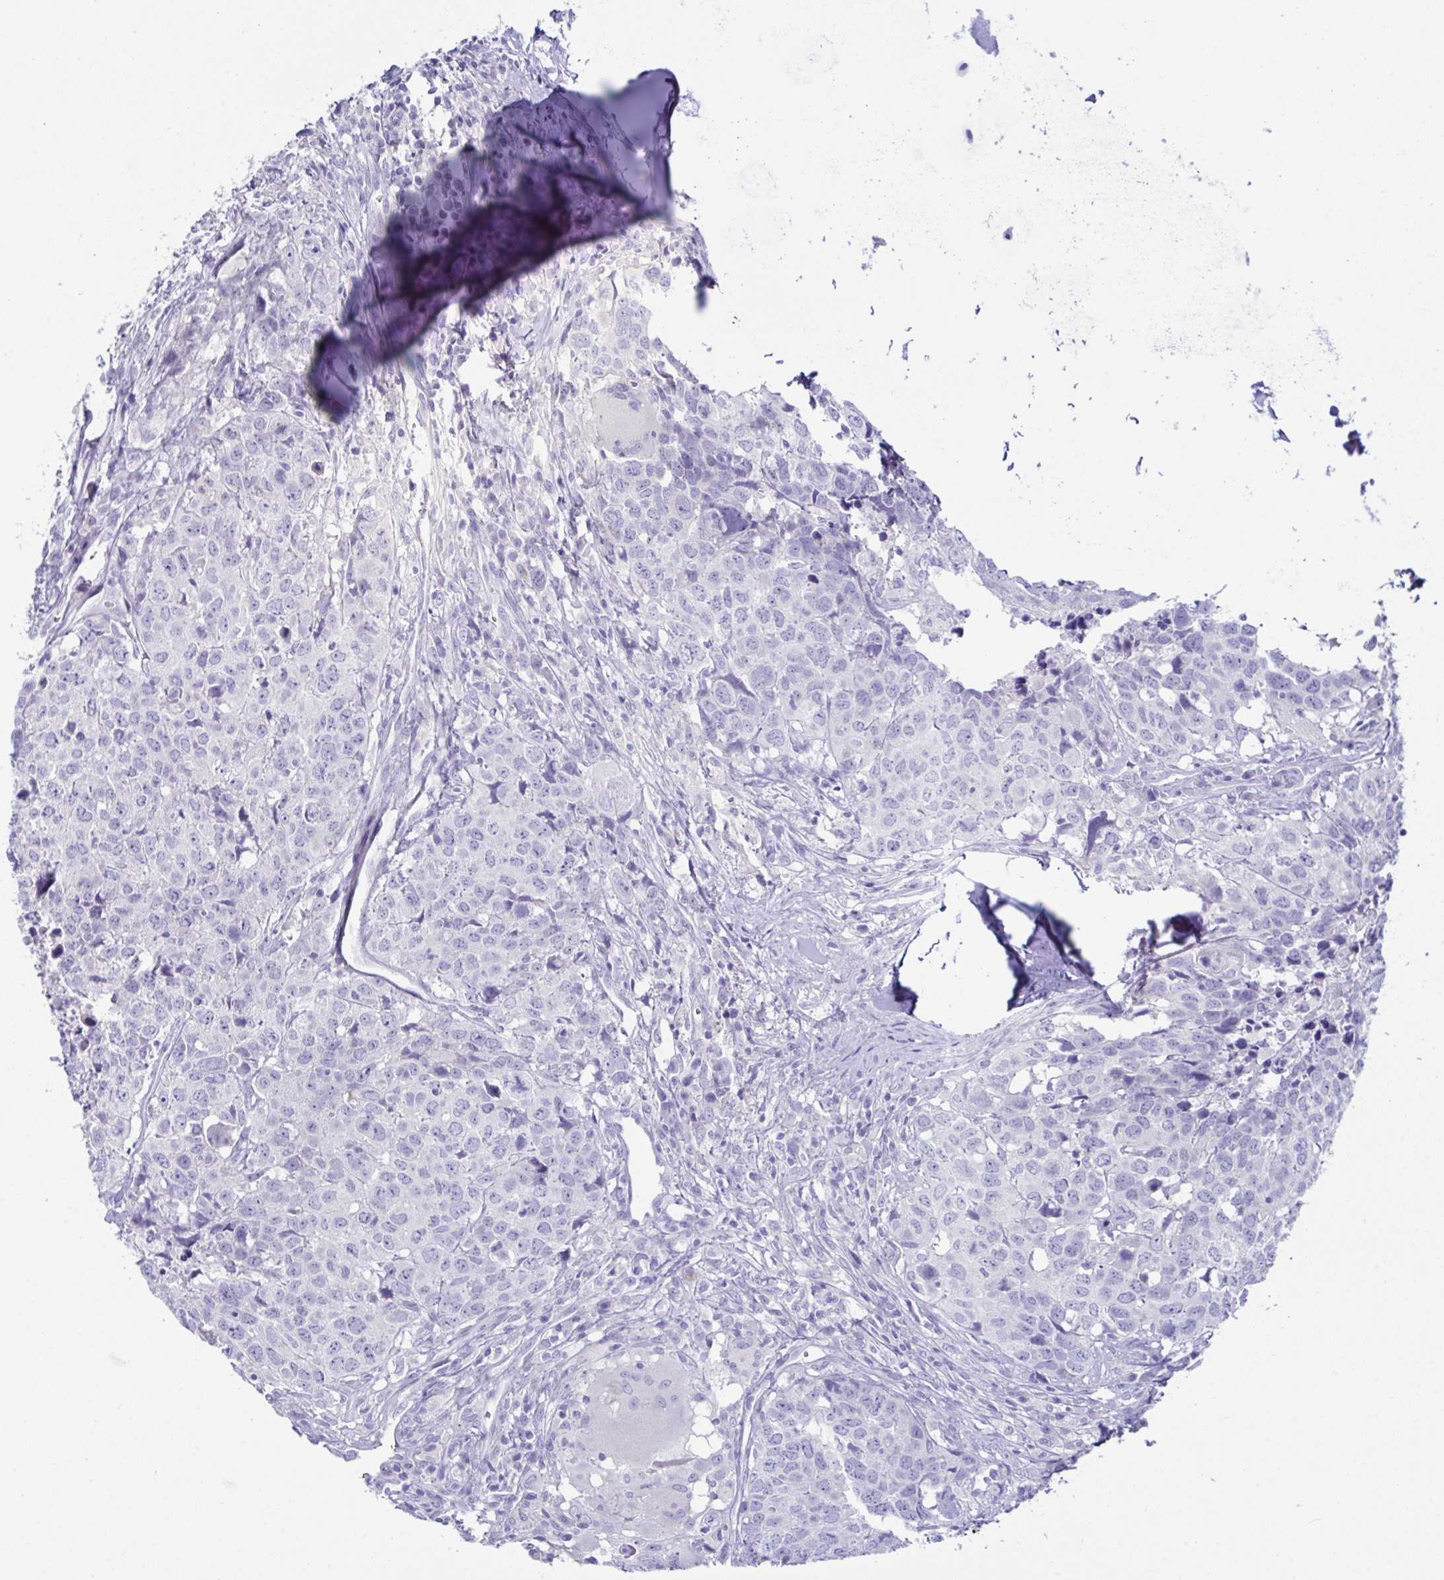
{"staining": {"intensity": "negative", "quantity": "none", "location": "none"}, "tissue": "head and neck cancer", "cell_type": "Tumor cells", "image_type": "cancer", "snomed": [{"axis": "morphology", "description": "Normal tissue, NOS"}, {"axis": "morphology", "description": "Squamous cell carcinoma, NOS"}, {"axis": "topography", "description": "Skeletal muscle"}, {"axis": "topography", "description": "Vascular tissue"}, {"axis": "topography", "description": "Peripheral nerve tissue"}, {"axis": "topography", "description": "Head-Neck"}], "caption": "Tumor cells show no significant staining in squamous cell carcinoma (head and neck).", "gene": "MED11", "patient": {"sex": "male", "age": 66}}